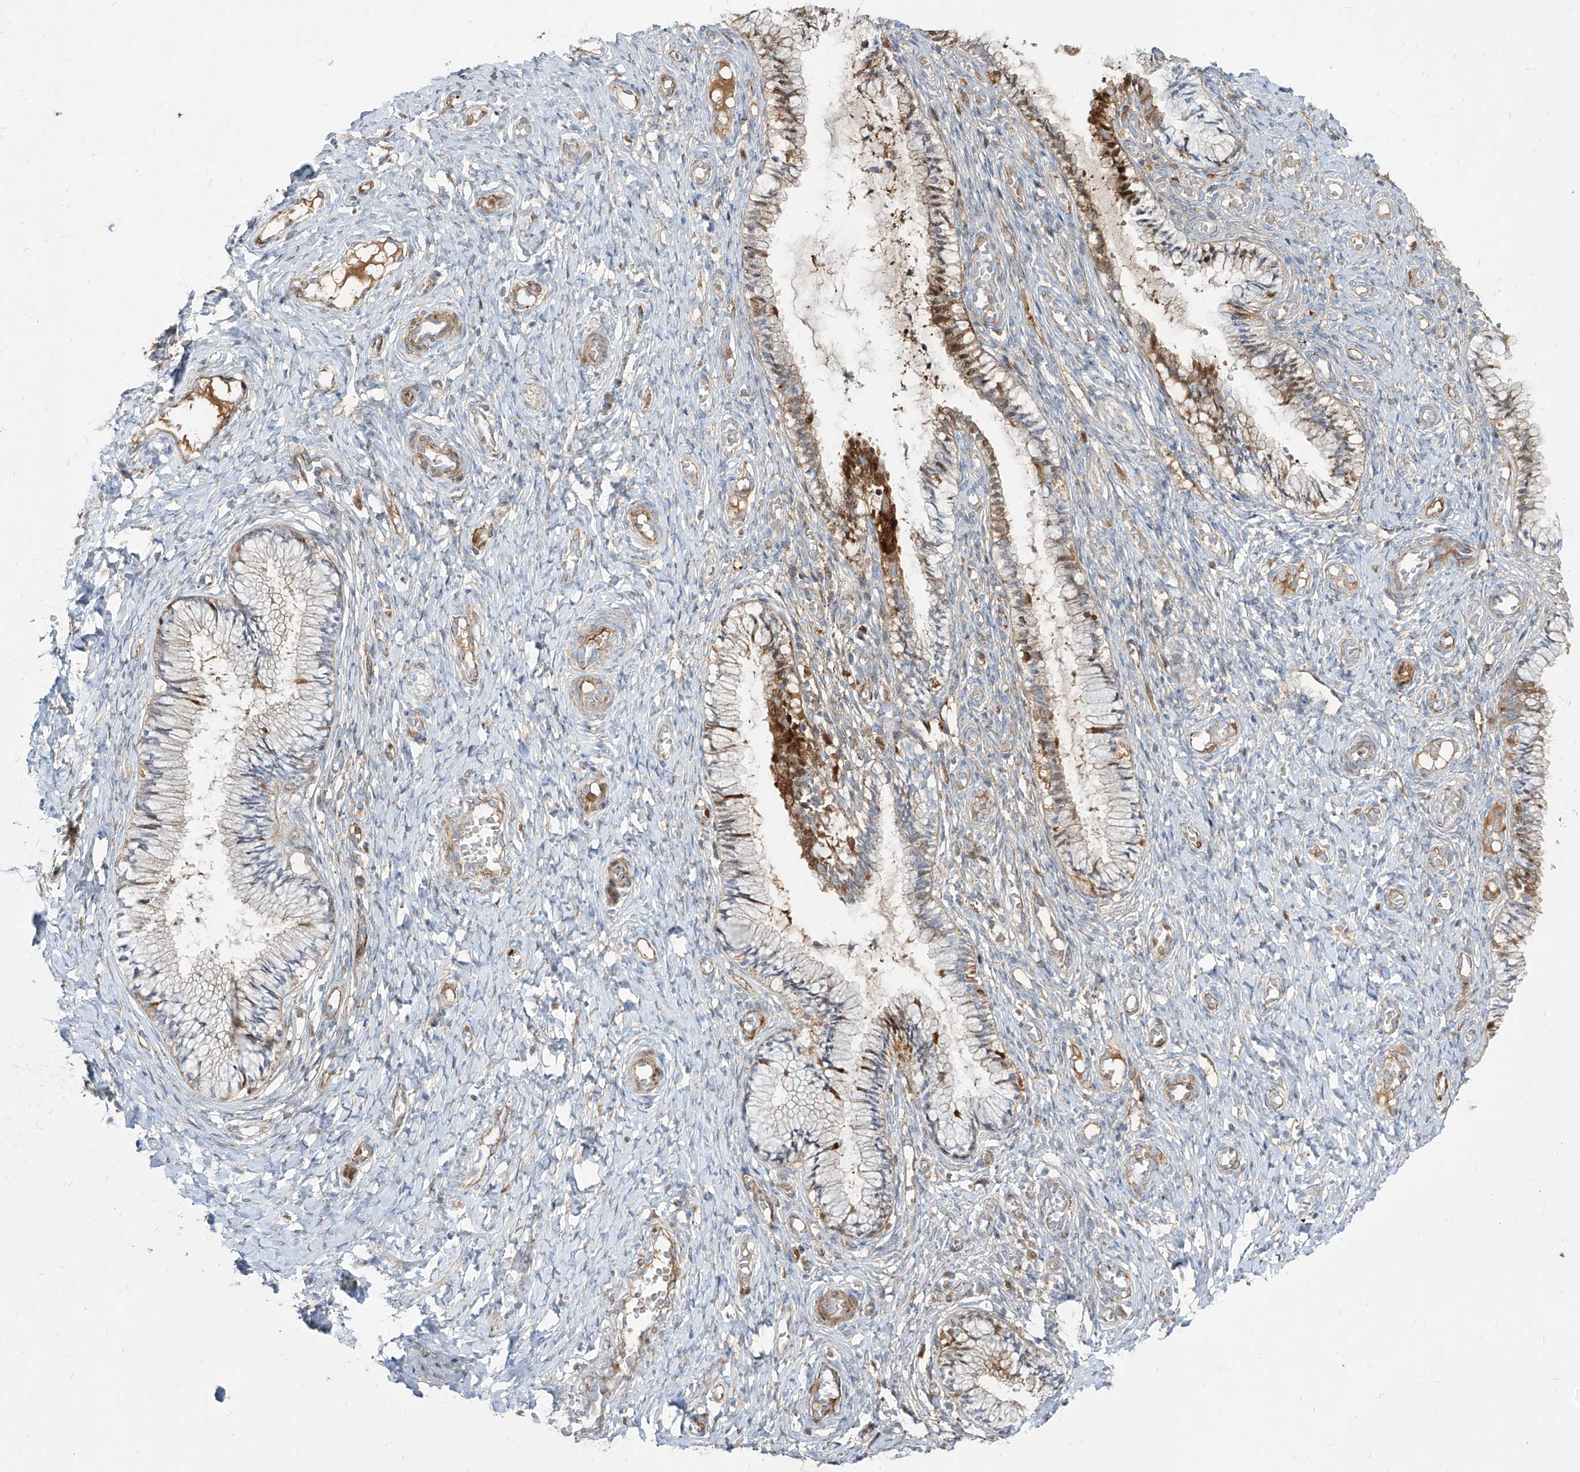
{"staining": {"intensity": "moderate", "quantity": "<25%", "location": "cytoplasmic/membranous,nuclear"}, "tissue": "cervix", "cell_type": "Glandular cells", "image_type": "normal", "snomed": [{"axis": "morphology", "description": "Normal tissue, NOS"}, {"axis": "topography", "description": "Cervix"}], "caption": "A brown stain highlights moderate cytoplasmic/membranous,nuclear expression of a protein in glandular cells of normal human cervix.", "gene": "KYNU", "patient": {"sex": "female", "age": 27}}